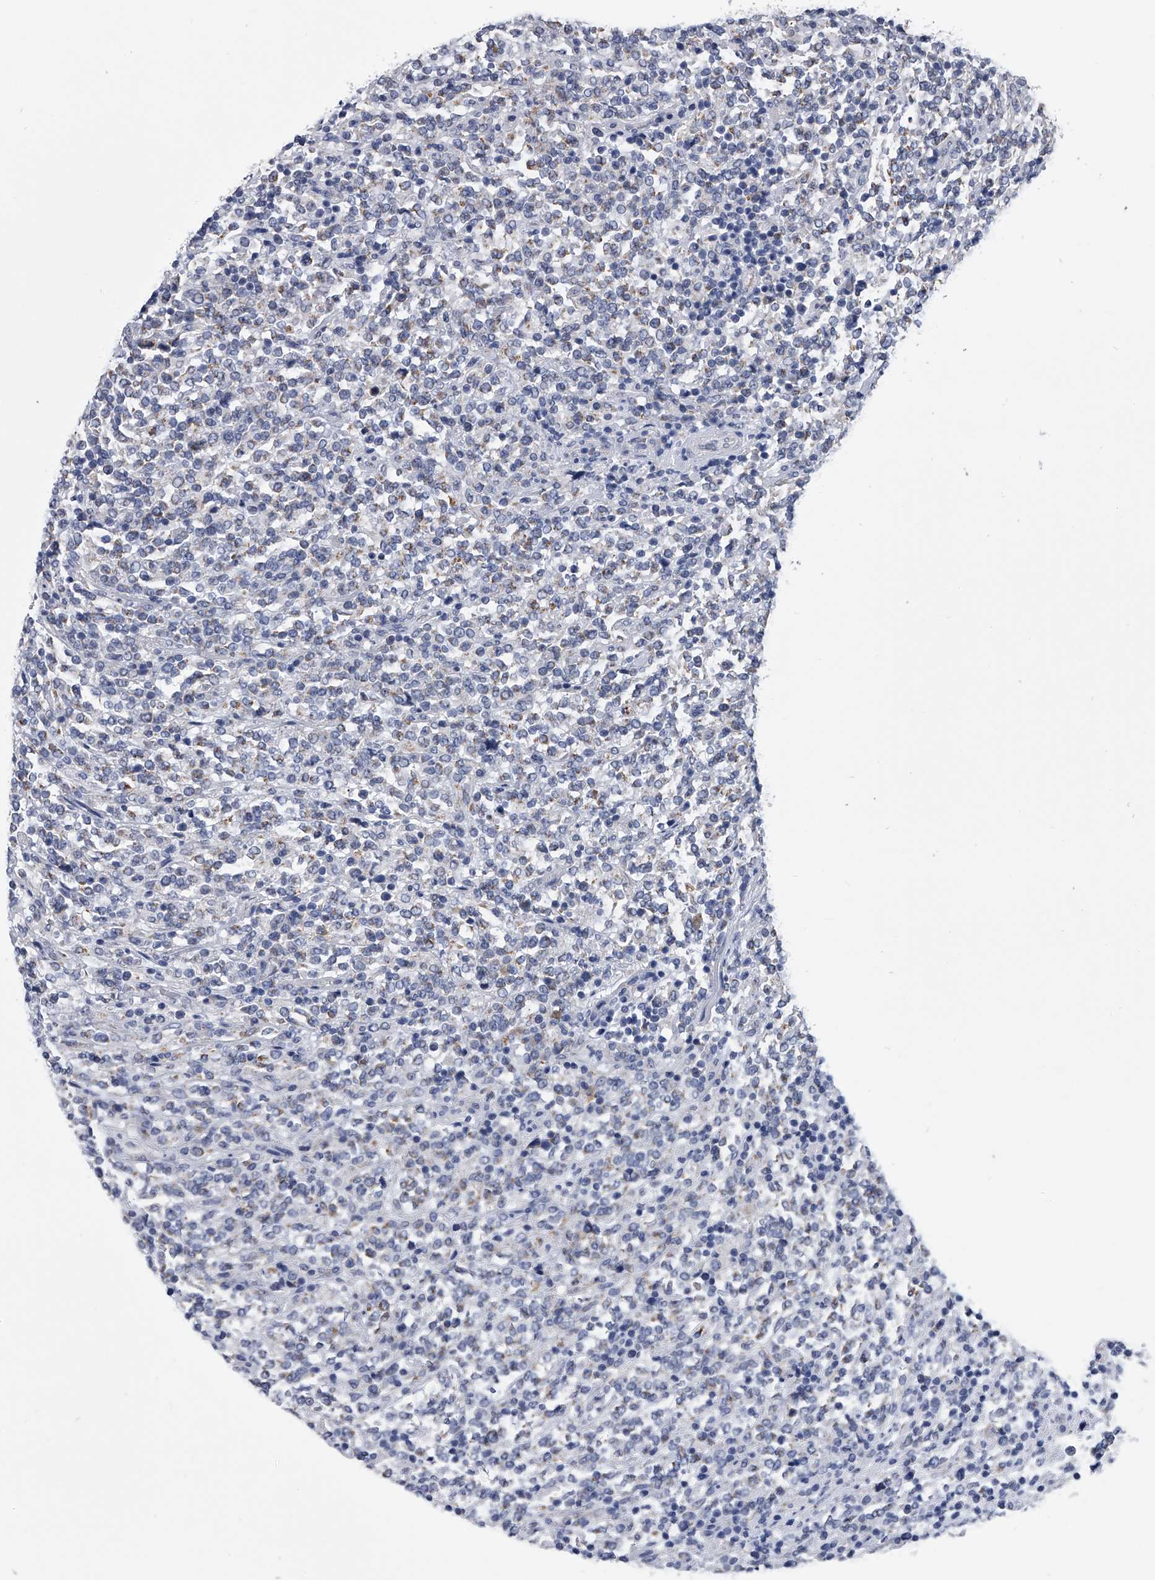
{"staining": {"intensity": "weak", "quantity": "25%-75%", "location": "cytoplasmic/membranous"}, "tissue": "lymphoma", "cell_type": "Tumor cells", "image_type": "cancer", "snomed": [{"axis": "morphology", "description": "Malignant lymphoma, non-Hodgkin's type, High grade"}, {"axis": "topography", "description": "Soft tissue"}], "caption": "A photomicrograph of human lymphoma stained for a protein exhibits weak cytoplasmic/membranous brown staining in tumor cells. (IHC, brightfield microscopy, high magnification).", "gene": "OAT", "patient": {"sex": "male", "age": 18}}